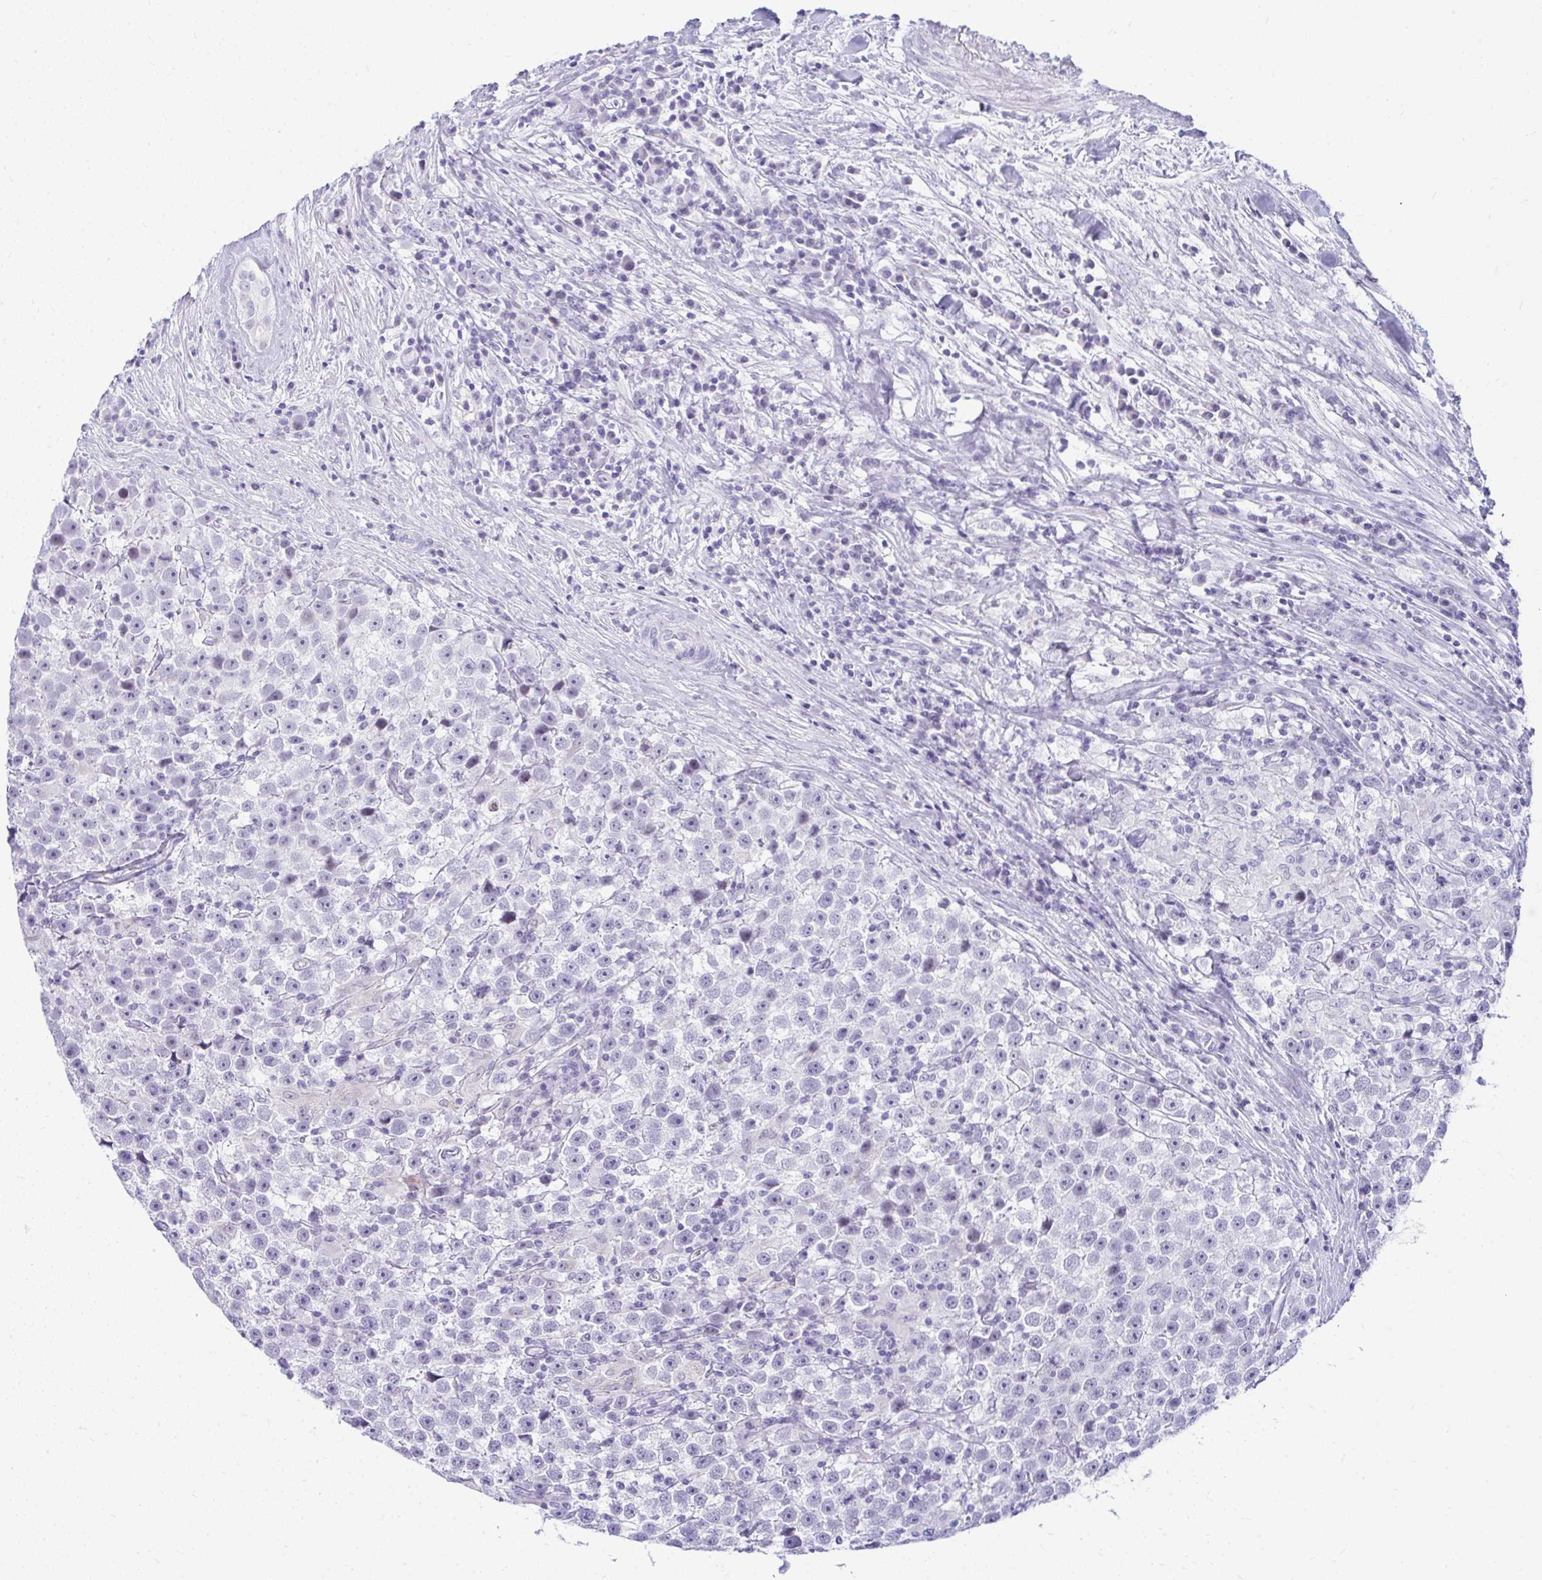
{"staining": {"intensity": "negative", "quantity": "none", "location": "none"}, "tissue": "testis cancer", "cell_type": "Tumor cells", "image_type": "cancer", "snomed": [{"axis": "morphology", "description": "Seminoma, NOS"}, {"axis": "topography", "description": "Testis"}], "caption": "The micrograph reveals no significant expression in tumor cells of testis cancer (seminoma).", "gene": "OR5F1", "patient": {"sex": "male", "age": 31}}